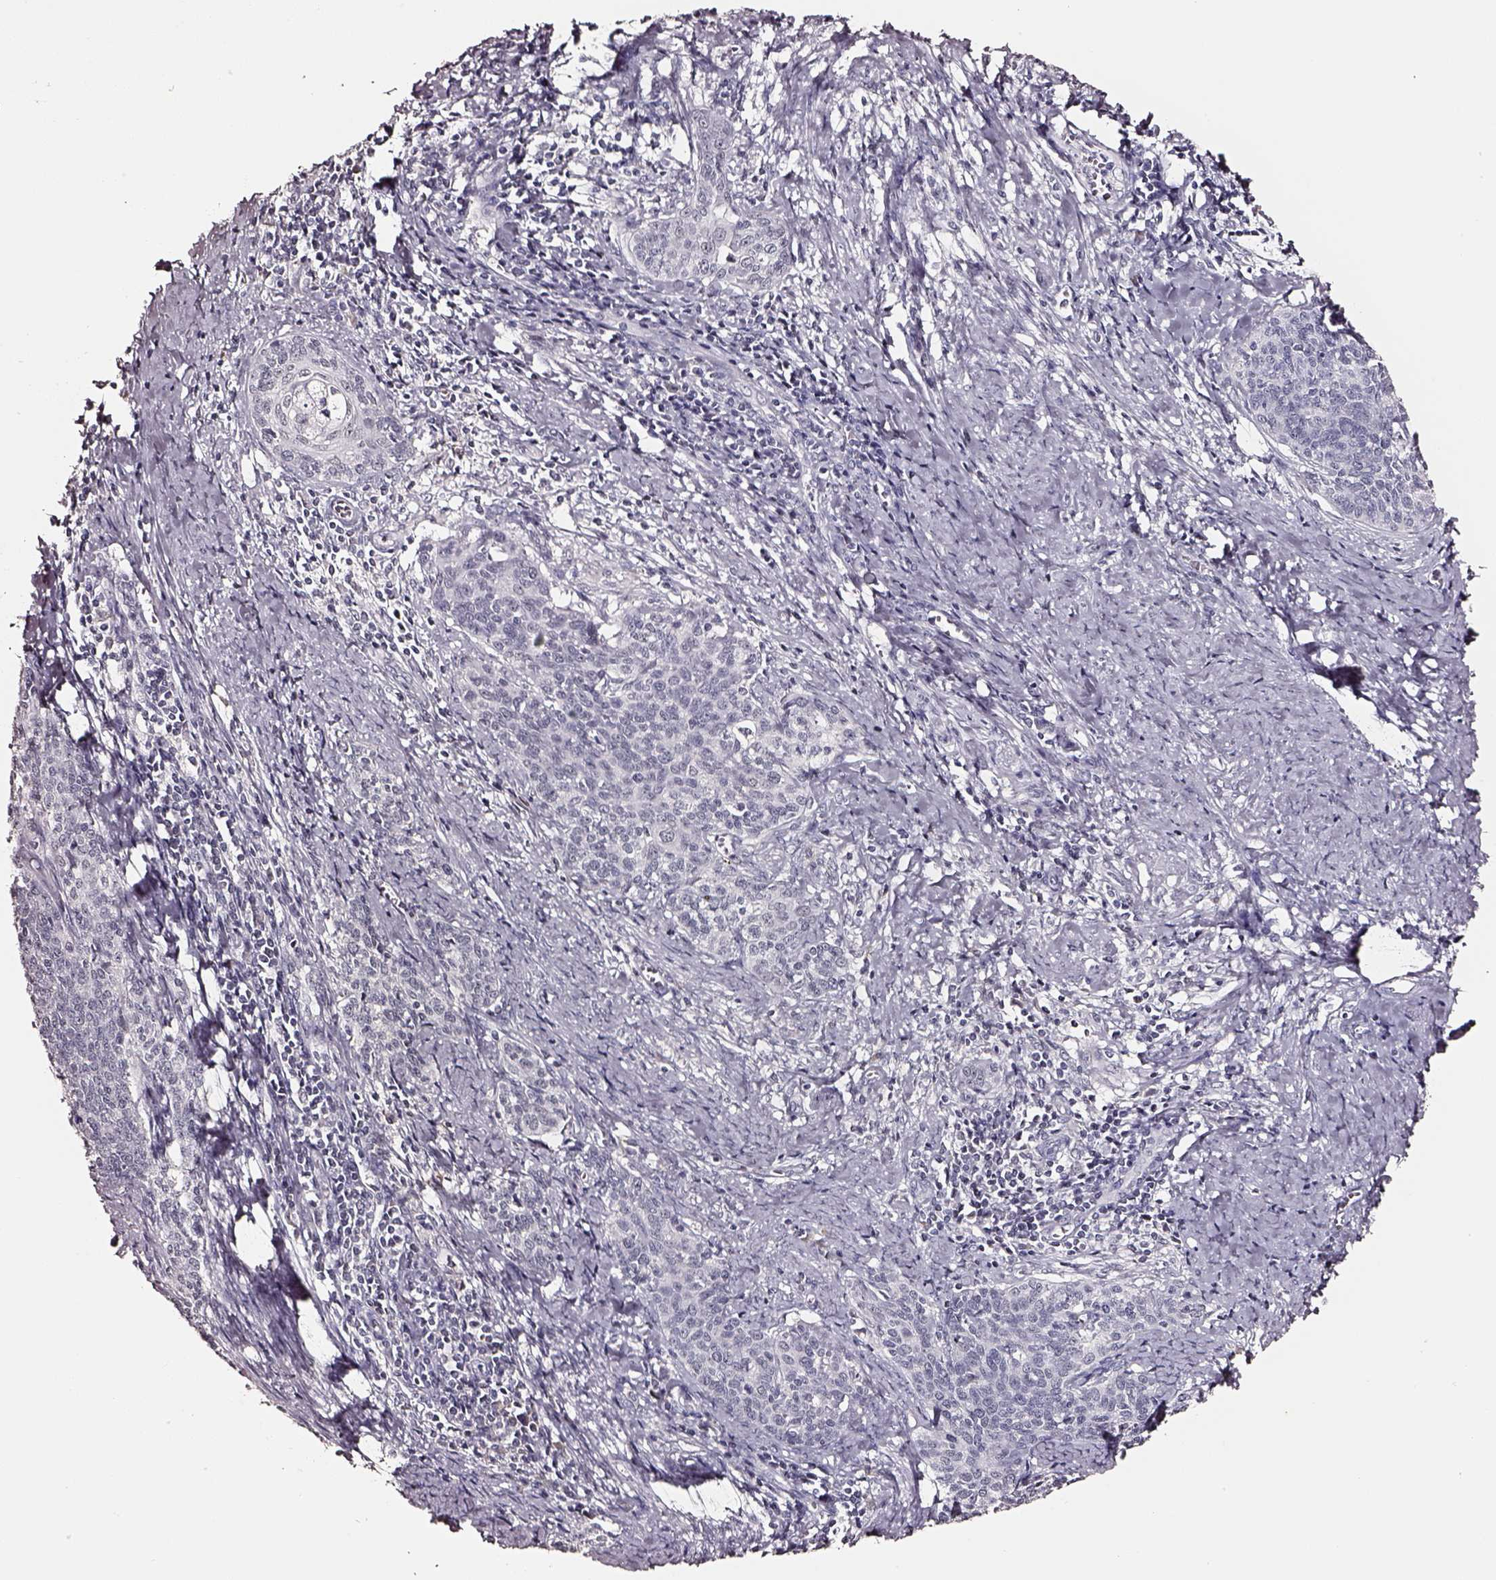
{"staining": {"intensity": "negative", "quantity": "none", "location": "none"}, "tissue": "cervical cancer", "cell_type": "Tumor cells", "image_type": "cancer", "snomed": [{"axis": "morphology", "description": "Squamous cell carcinoma, NOS"}, {"axis": "topography", "description": "Cervix"}], "caption": "Immunohistochemical staining of human cervical cancer (squamous cell carcinoma) shows no significant expression in tumor cells. Nuclei are stained in blue.", "gene": "SMIM17", "patient": {"sex": "female", "age": 39}}